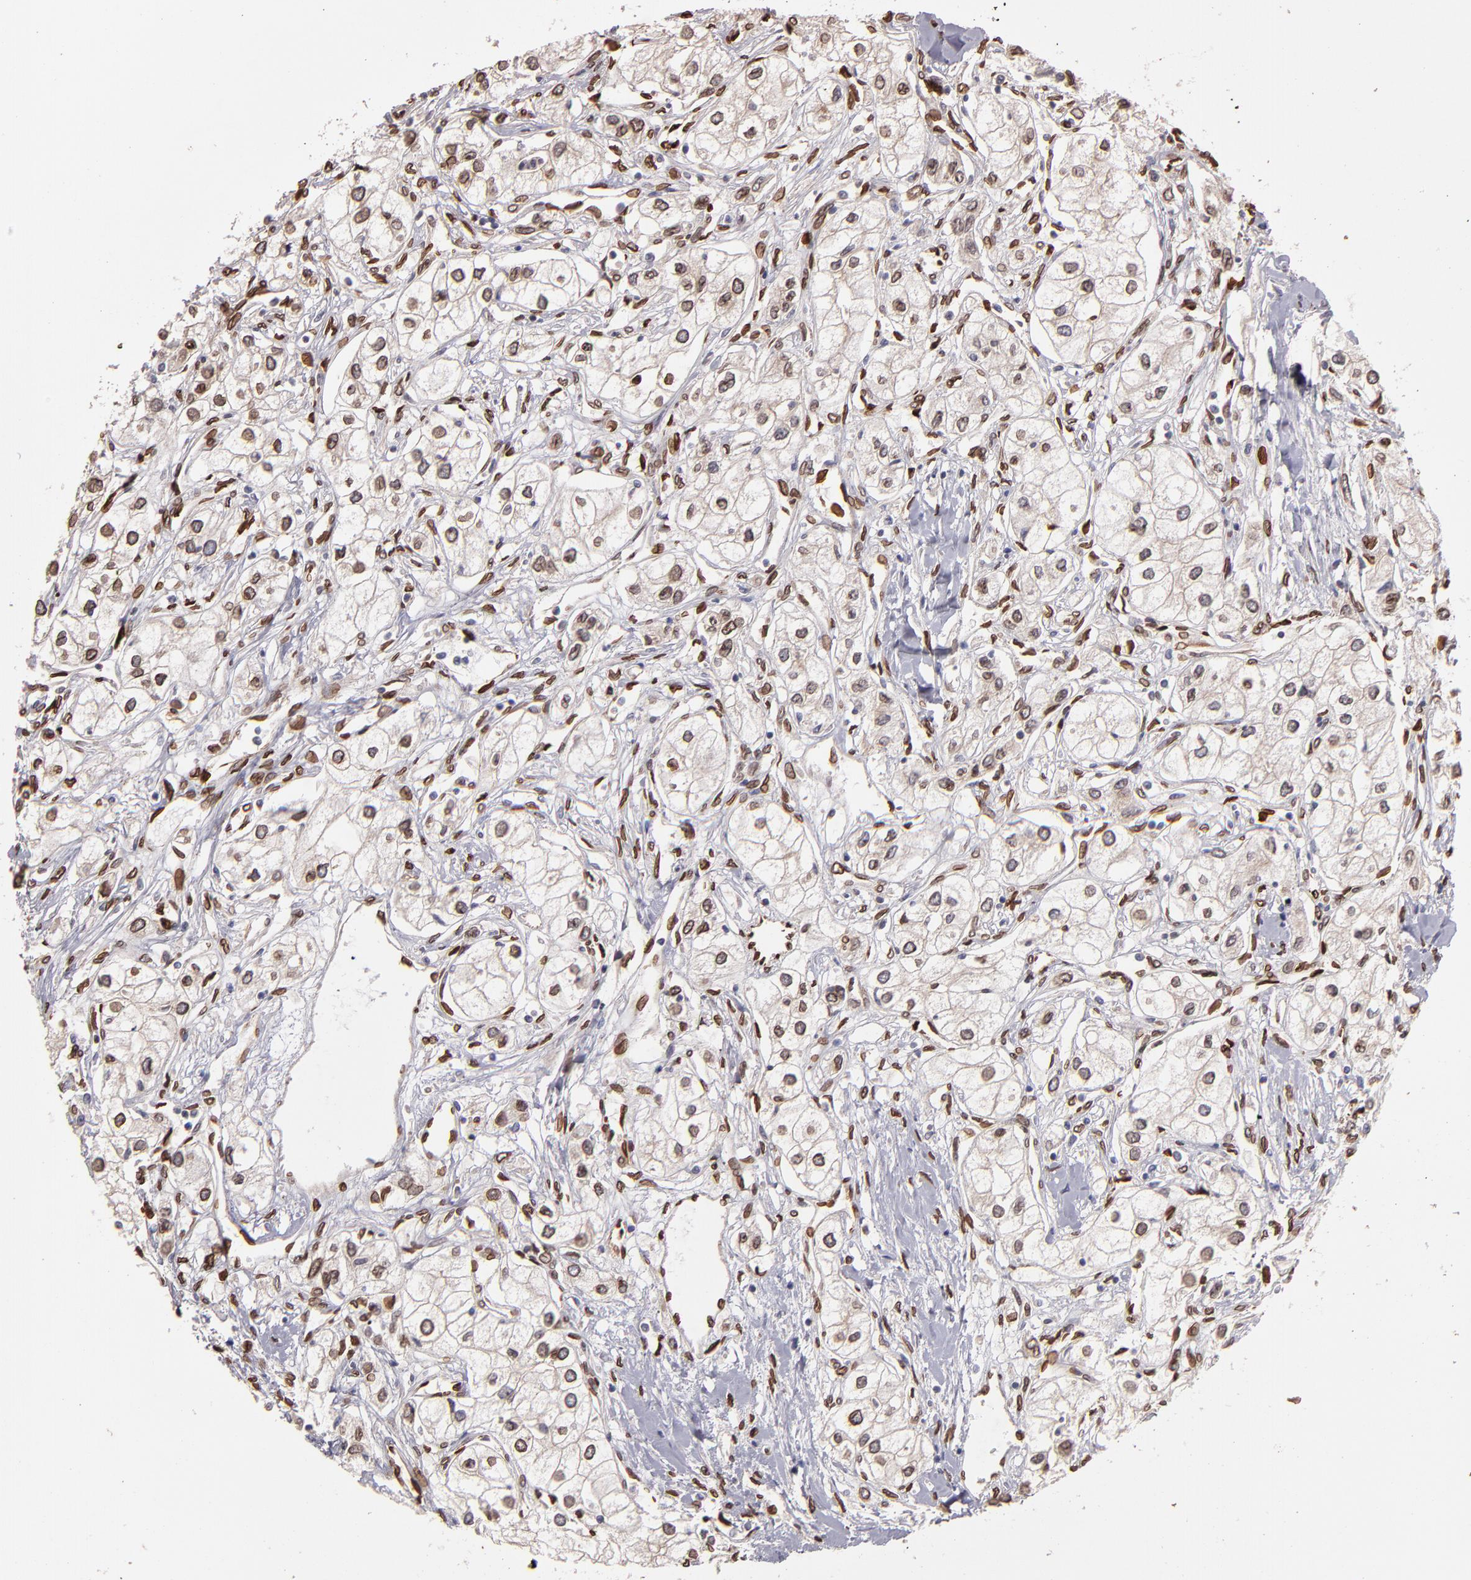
{"staining": {"intensity": "moderate", "quantity": ">75%", "location": "cytoplasmic/membranous,nuclear"}, "tissue": "renal cancer", "cell_type": "Tumor cells", "image_type": "cancer", "snomed": [{"axis": "morphology", "description": "Adenocarcinoma, NOS"}, {"axis": "topography", "description": "Kidney"}], "caption": "Adenocarcinoma (renal) stained with DAB (3,3'-diaminobenzidine) immunohistochemistry exhibits medium levels of moderate cytoplasmic/membranous and nuclear expression in about >75% of tumor cells.", "gene": "PUM3", "patient": {"sex": "male", "age": 57}}